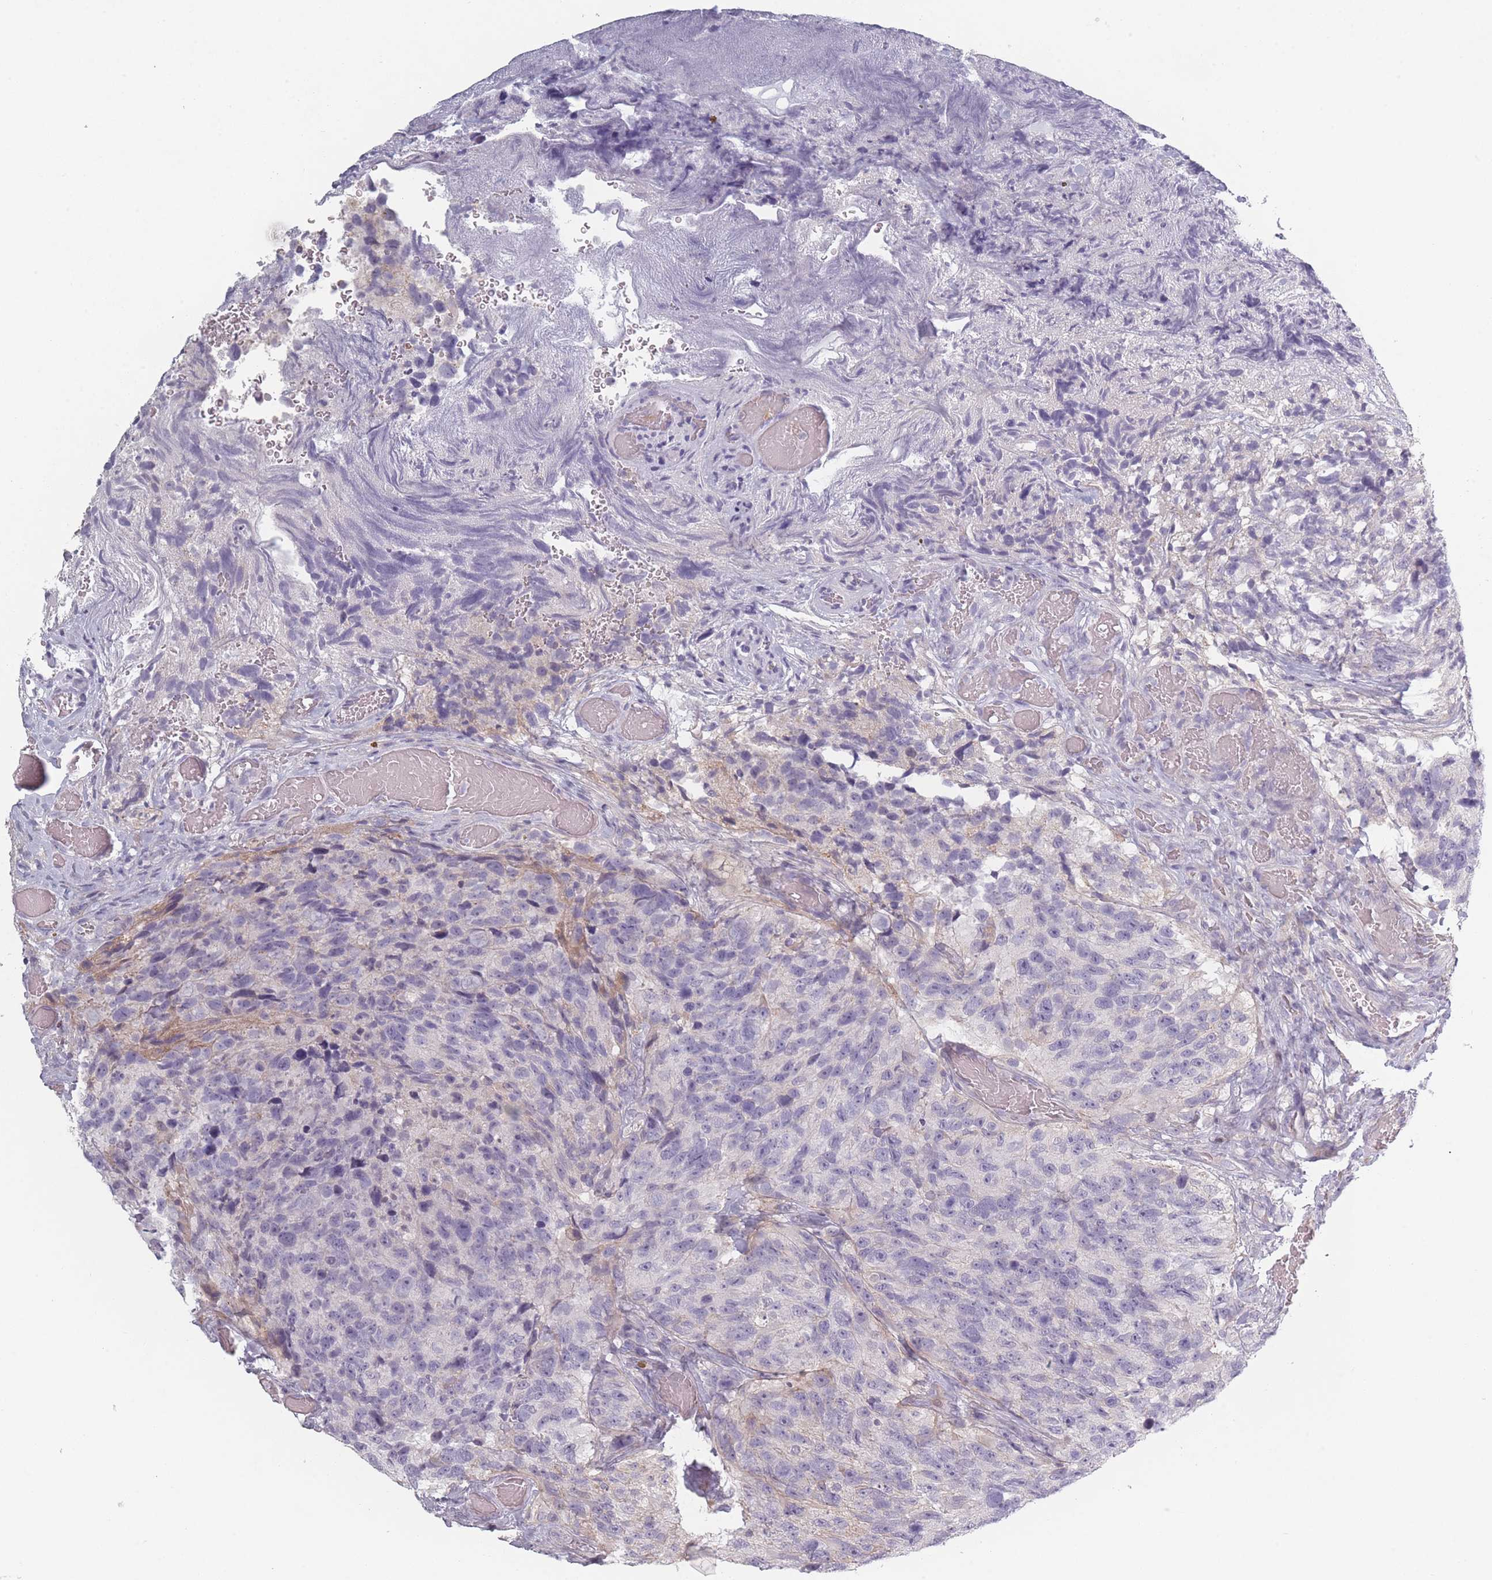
{"staining": {"intensity": "negative", "quantity": "none", "location": "none"}, "tissue": "glioma", "cell_type": "Tumor cells", "image_type": "cancer", "snomed": [{"axis": "morphology", "description": "Glioma, malignant, High grade"}, {"axis": "topography", "description": "Brain"}], "caption": "A histopathology image of human malignant glioma (high-grade) is negative for staining in tumor cells. The staining was performed using DAB (3,3'-diaminobenzidine) to visualize the protein expression in brown, while the nuclei were stained in blue with hematoxylin (Magnification: 20x).", "gene": "RASL10B", "patient": {"sex": "male", "age": 69}}